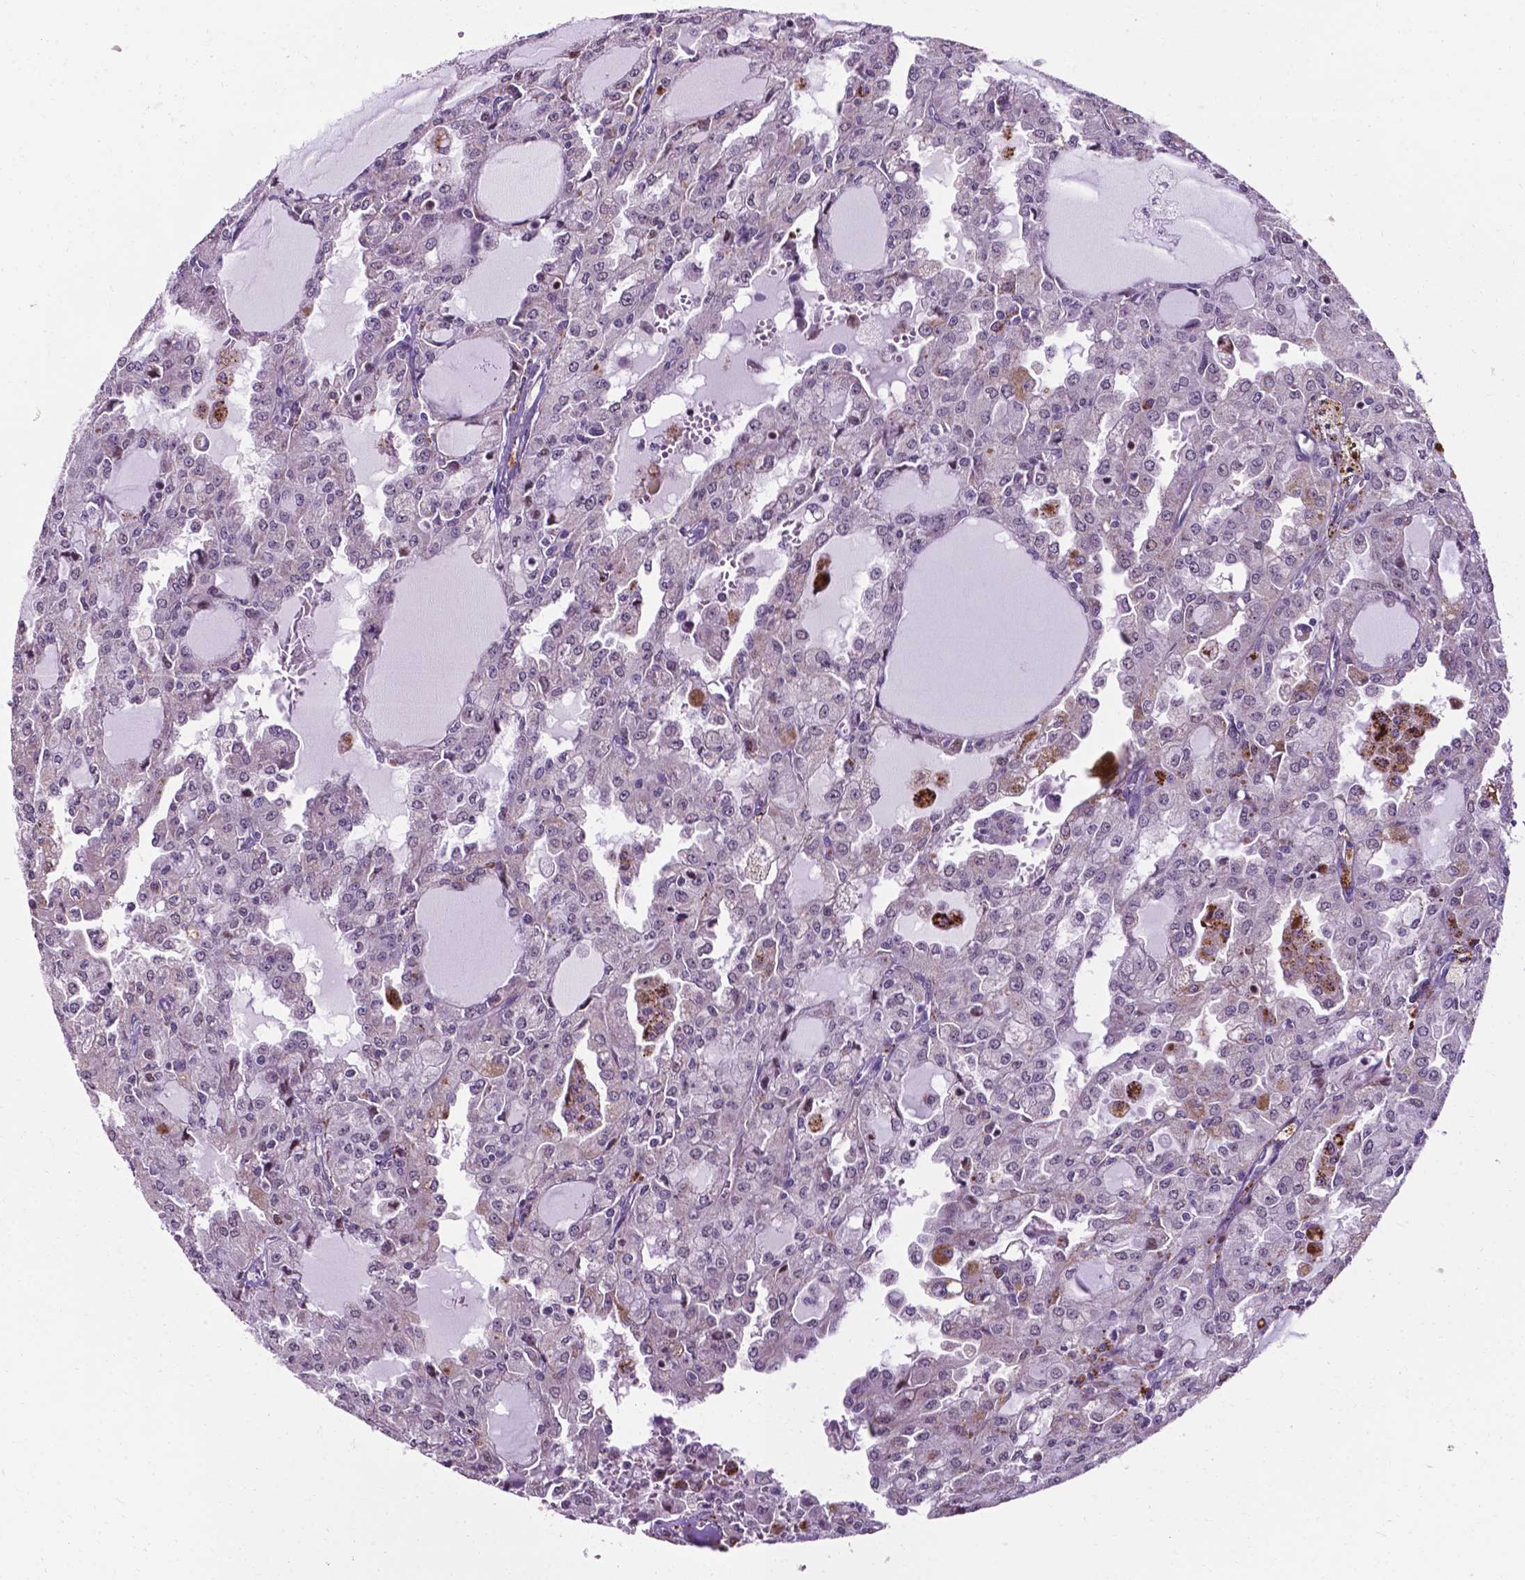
{"staining": {"intensity": "negative", "quantity": "none", "location": "none"}, "tissue": "head and neck cancer", "cell_type": "Tumor cells", "image_type": "cancer", "snomed": [{"axis": "morphology", "description": "Adenocarcinoma, NOS"}, {"axis": "topography", "description": "Head-Neck"}], "caption": "Image shows no significant protein expression in tumor cells of adenocarcinoma (head and neck).", "gene": "SMAD3", "patient": {"sex": "male", "age": 64}}